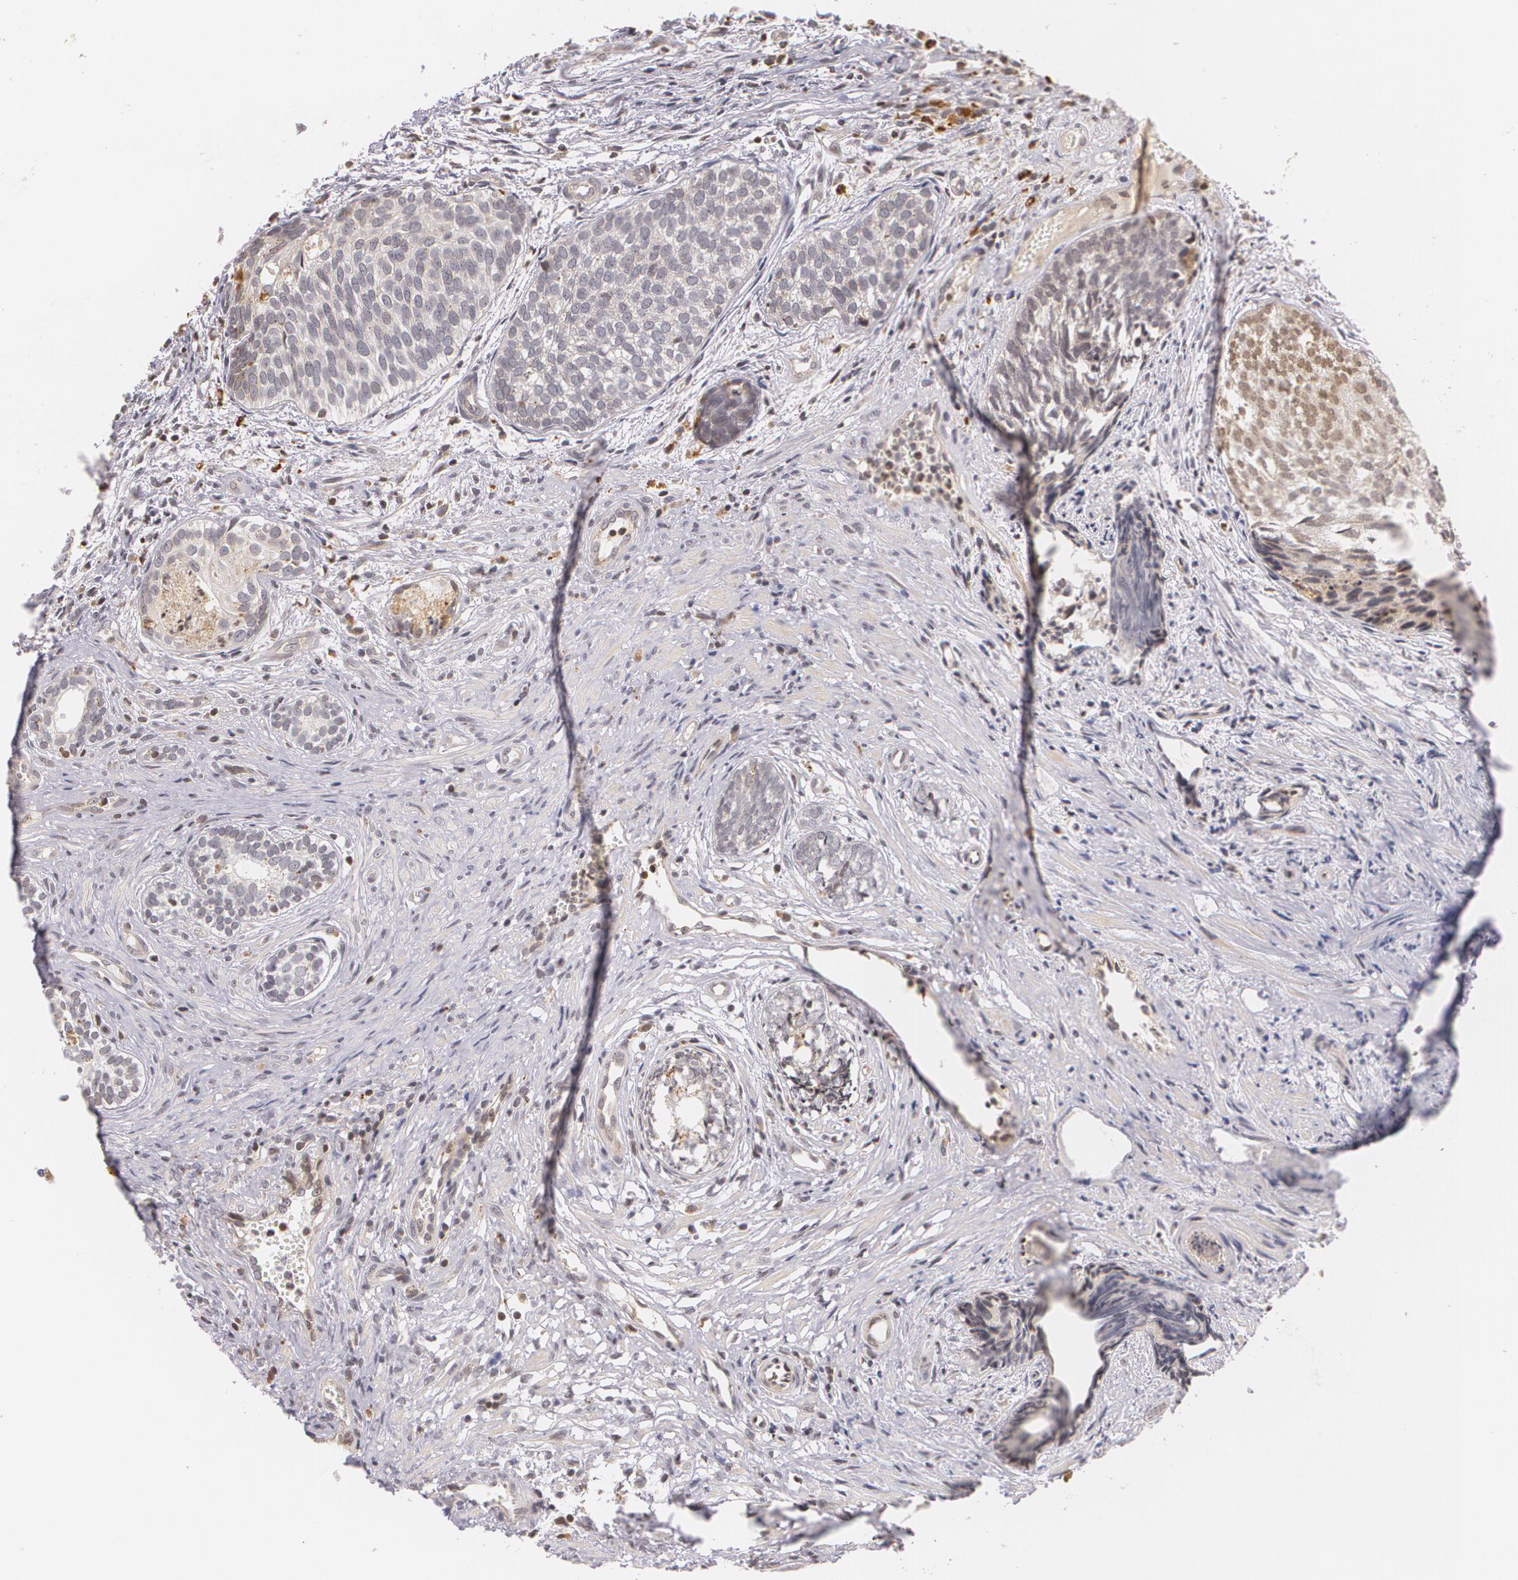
{"staining": {"intensity": "weak", "quantity": "25%-75%", "location": "cytoplasmic/membranous"}, "tissue": "urothelial cancer", "cell_type": "Tumor cells", "image_type": "cancer", "snomed": [{"axis": "morphology", "description": "Urothelial carcinoma, Low grade"}, {"axis": "topography", "description": "Urinary bladder"}], "caption": "Urothelial carcinoma (low-grade) was stained to show a protein in brown. There is low levels of weak cytoplasmic/membranous staining in about 25%-75% of tumor cells.", "gene": "VAV3", "patient": {"sex": "male", "age": 84}}